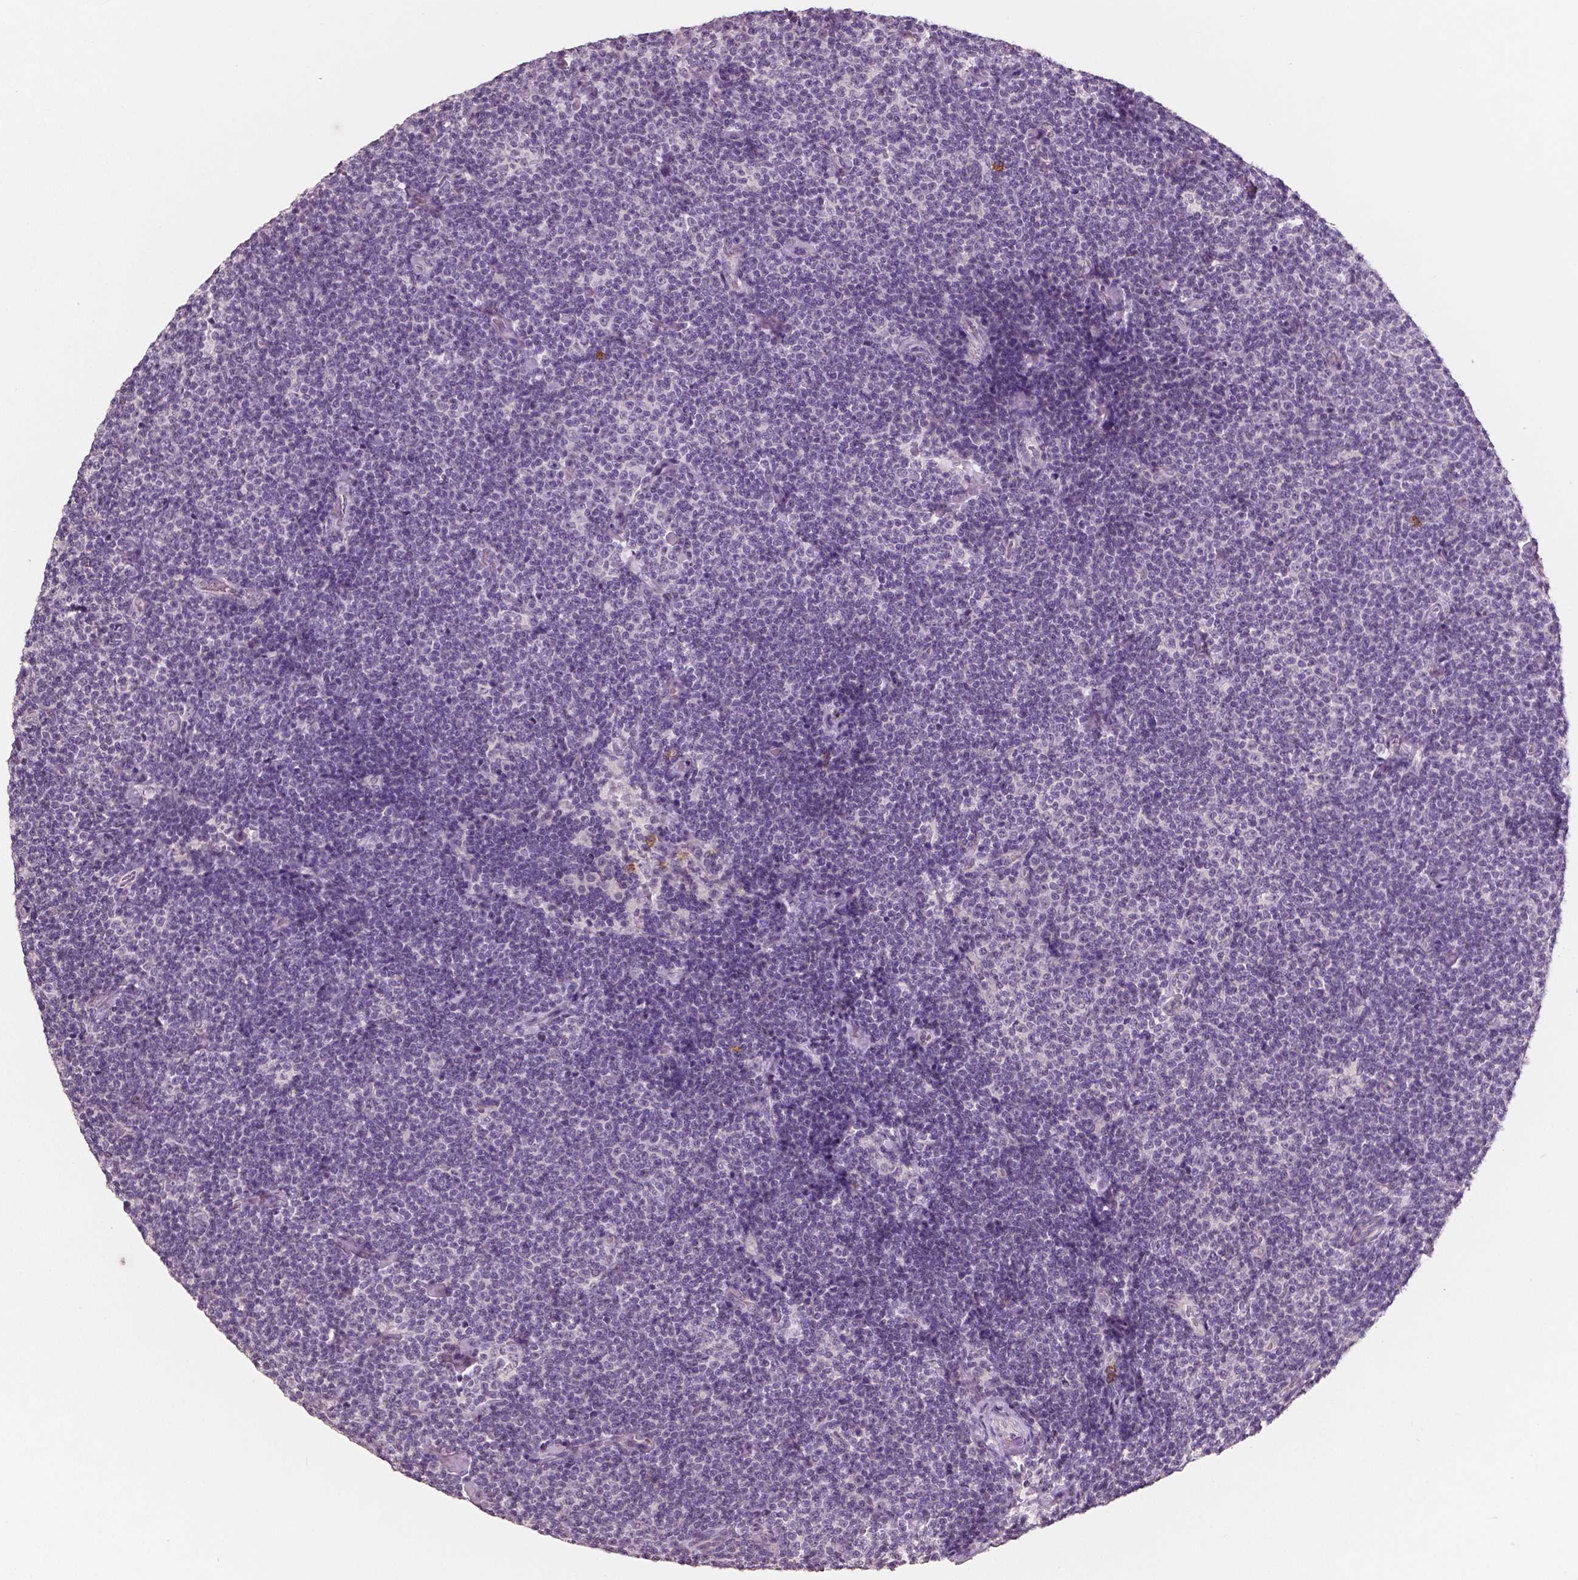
{"staining": {"intensity": "negative", "quantity": "none", "location": "none"}, "tissue": "lymphoma", "cell_type": "Tumor cells", "image_type": "cancer", "snomed": [{"axis": "morphology", "description": "Malignant lymphoma, non-Hodgkin's type, Low grade"}, {"axis": "topography", "description": "Lymph node"}], "caption": "Protein analysis of low-grade malignant lymphoma, non-Hodgkin's type shows no significant positivity in tumor cells.", "gene": "KIT", "patient": {"sex": "male", "age": 81}}